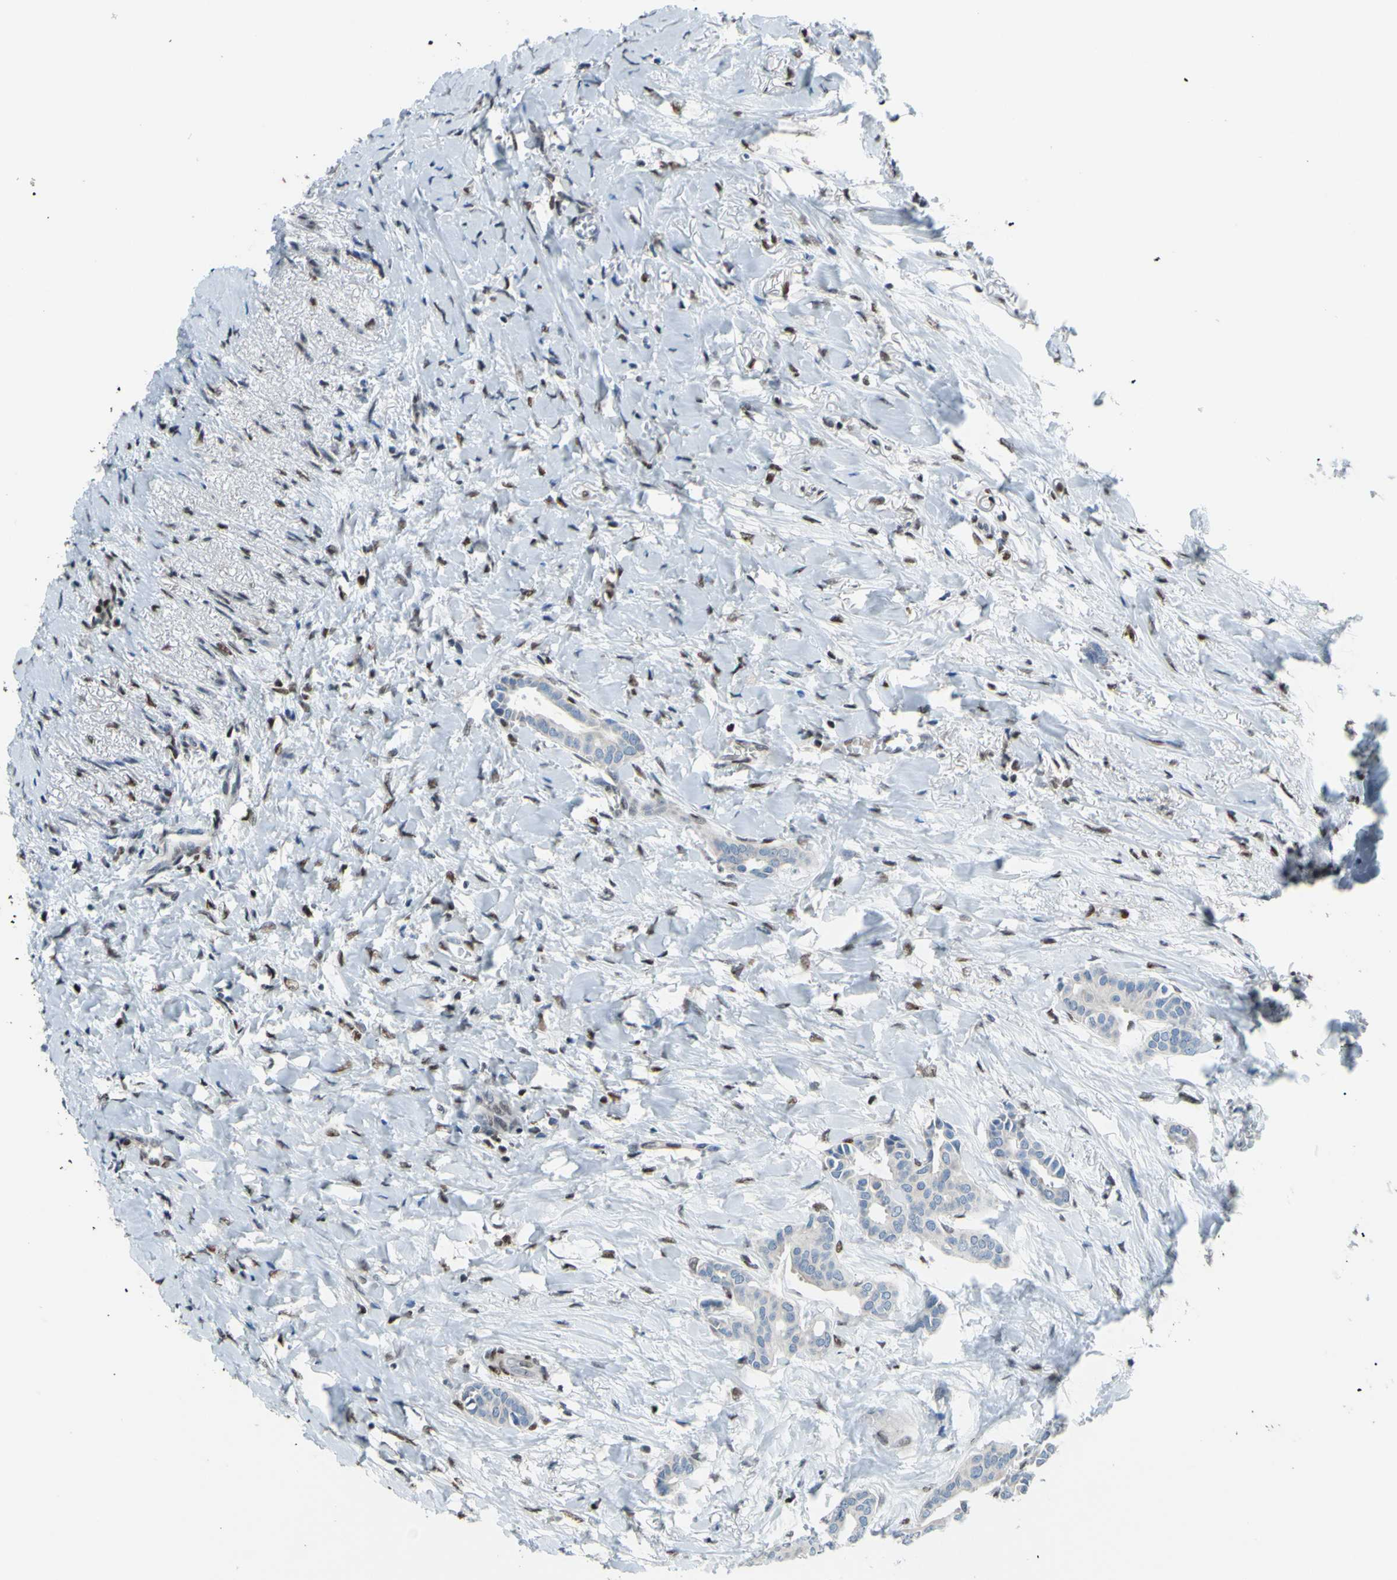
{"staining": {"intensity": "negative", "quantity": "none", "location": "none"}, "tissue": "head and neck cancer", "cell_type": "Tumor cells", "image_type": "cancer", "snomed": [{"axis": "morphology", "description": "Adenocarcinoma, NOS"}, {"axis": "topography", "description": "Salivary gland"}, {"axis": "topography", "description": "Head-Neck"}], "caption": "DAB (3,3'-diaminobenzidine) immunohistochemical staining of human head and neck cancer (adenocarcinoma) exhibits no significant staining in tumor cells.", "gene": "FKBP5", "patient": {"sex": "female", "age": 59}}